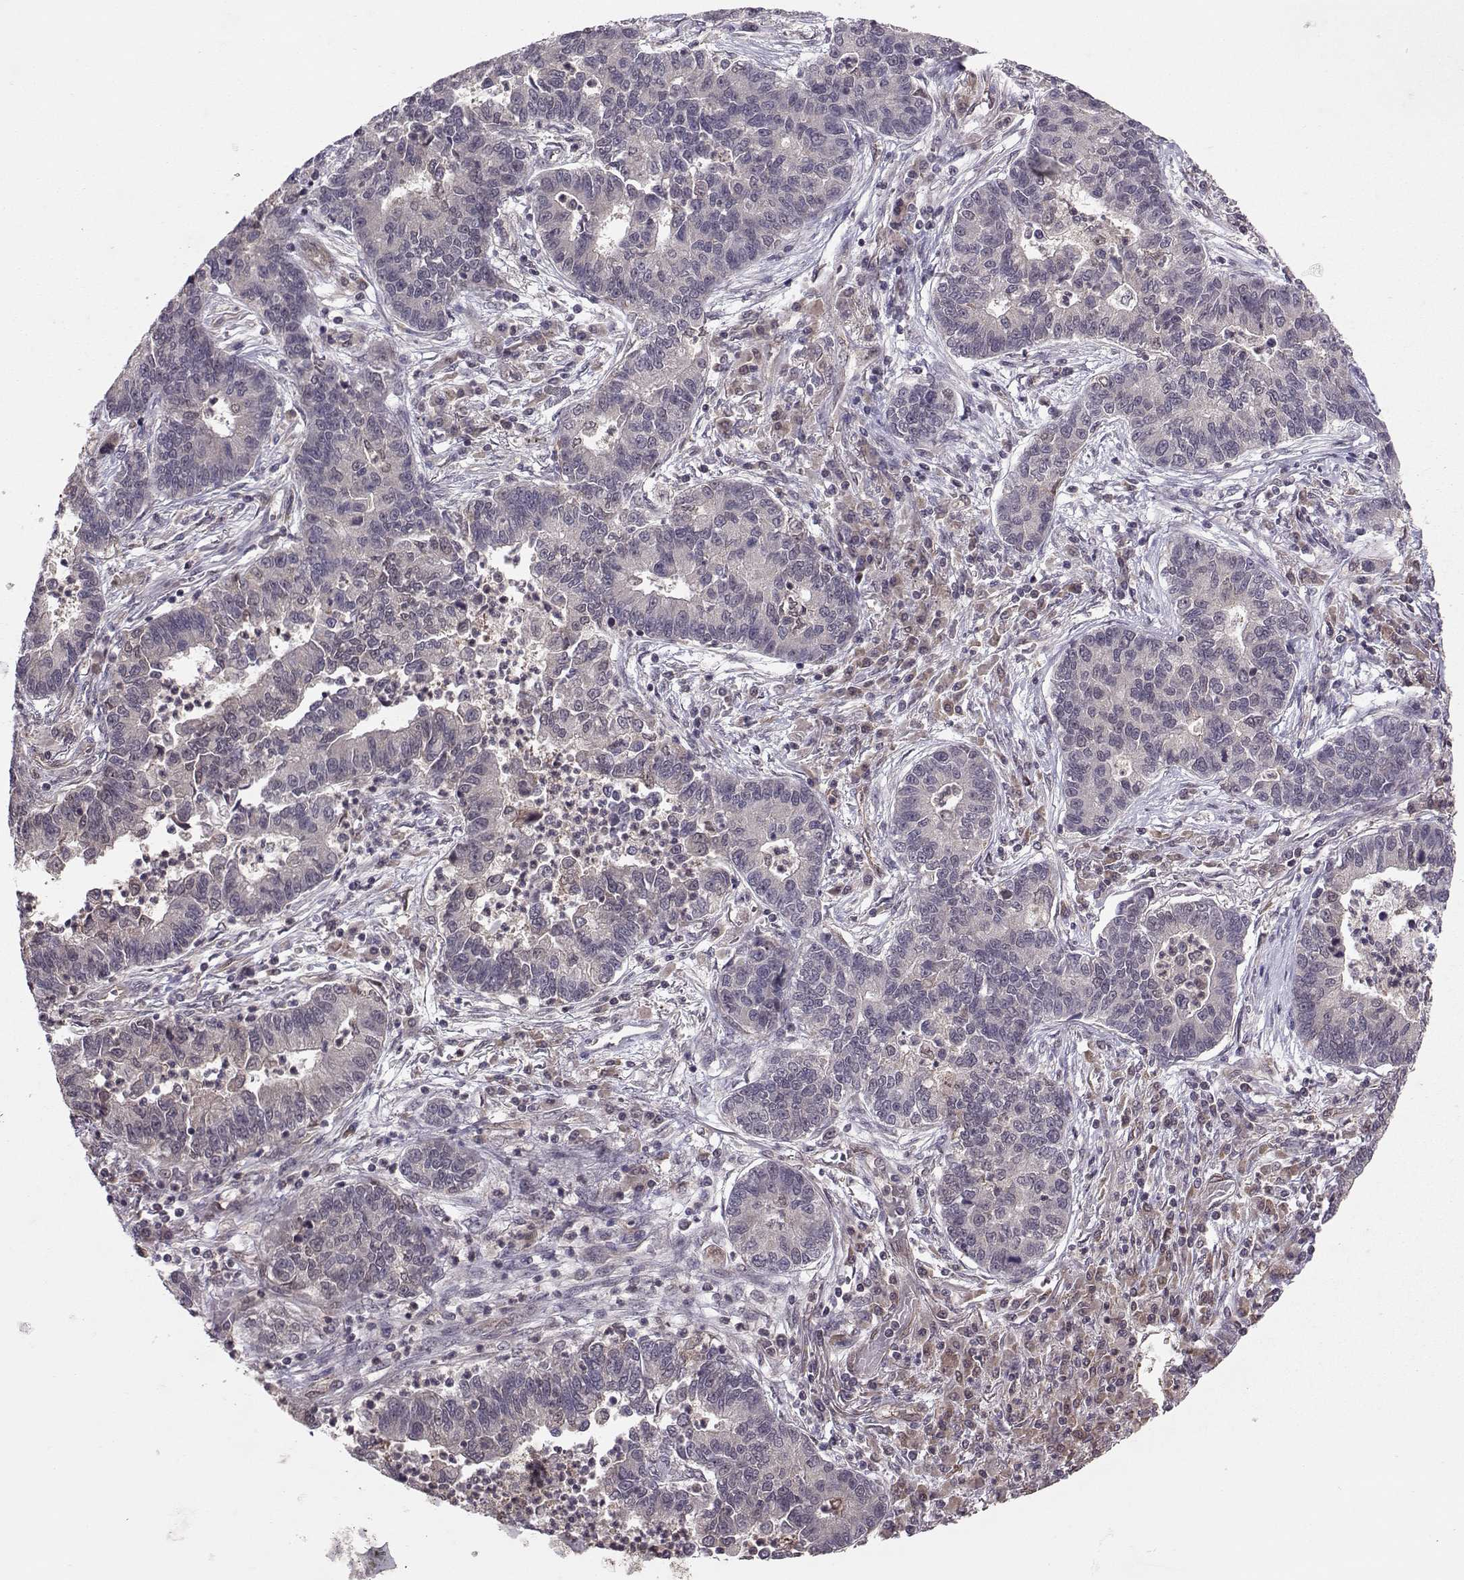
{"staining": {"intensity": "negative", "quantity": "none", "location": "none"}, "tissue": "lung cancer", "cell_type": "Tumor cells", "image_type": "cancer", "snomed": [{"axis": "morphology", "description": "Adenocarcinoma, NOS"}, {"axis": "topography", "description": "Lung"}], "caption": "Immunohistochemistry photomicrograph of neoplastic tissue: human lung cancer stained with DAB demonstrates no significant protein expression in tumor cells.", "gene": "PPP2R2A", "patient": {"sex": "female", "age": 57}}